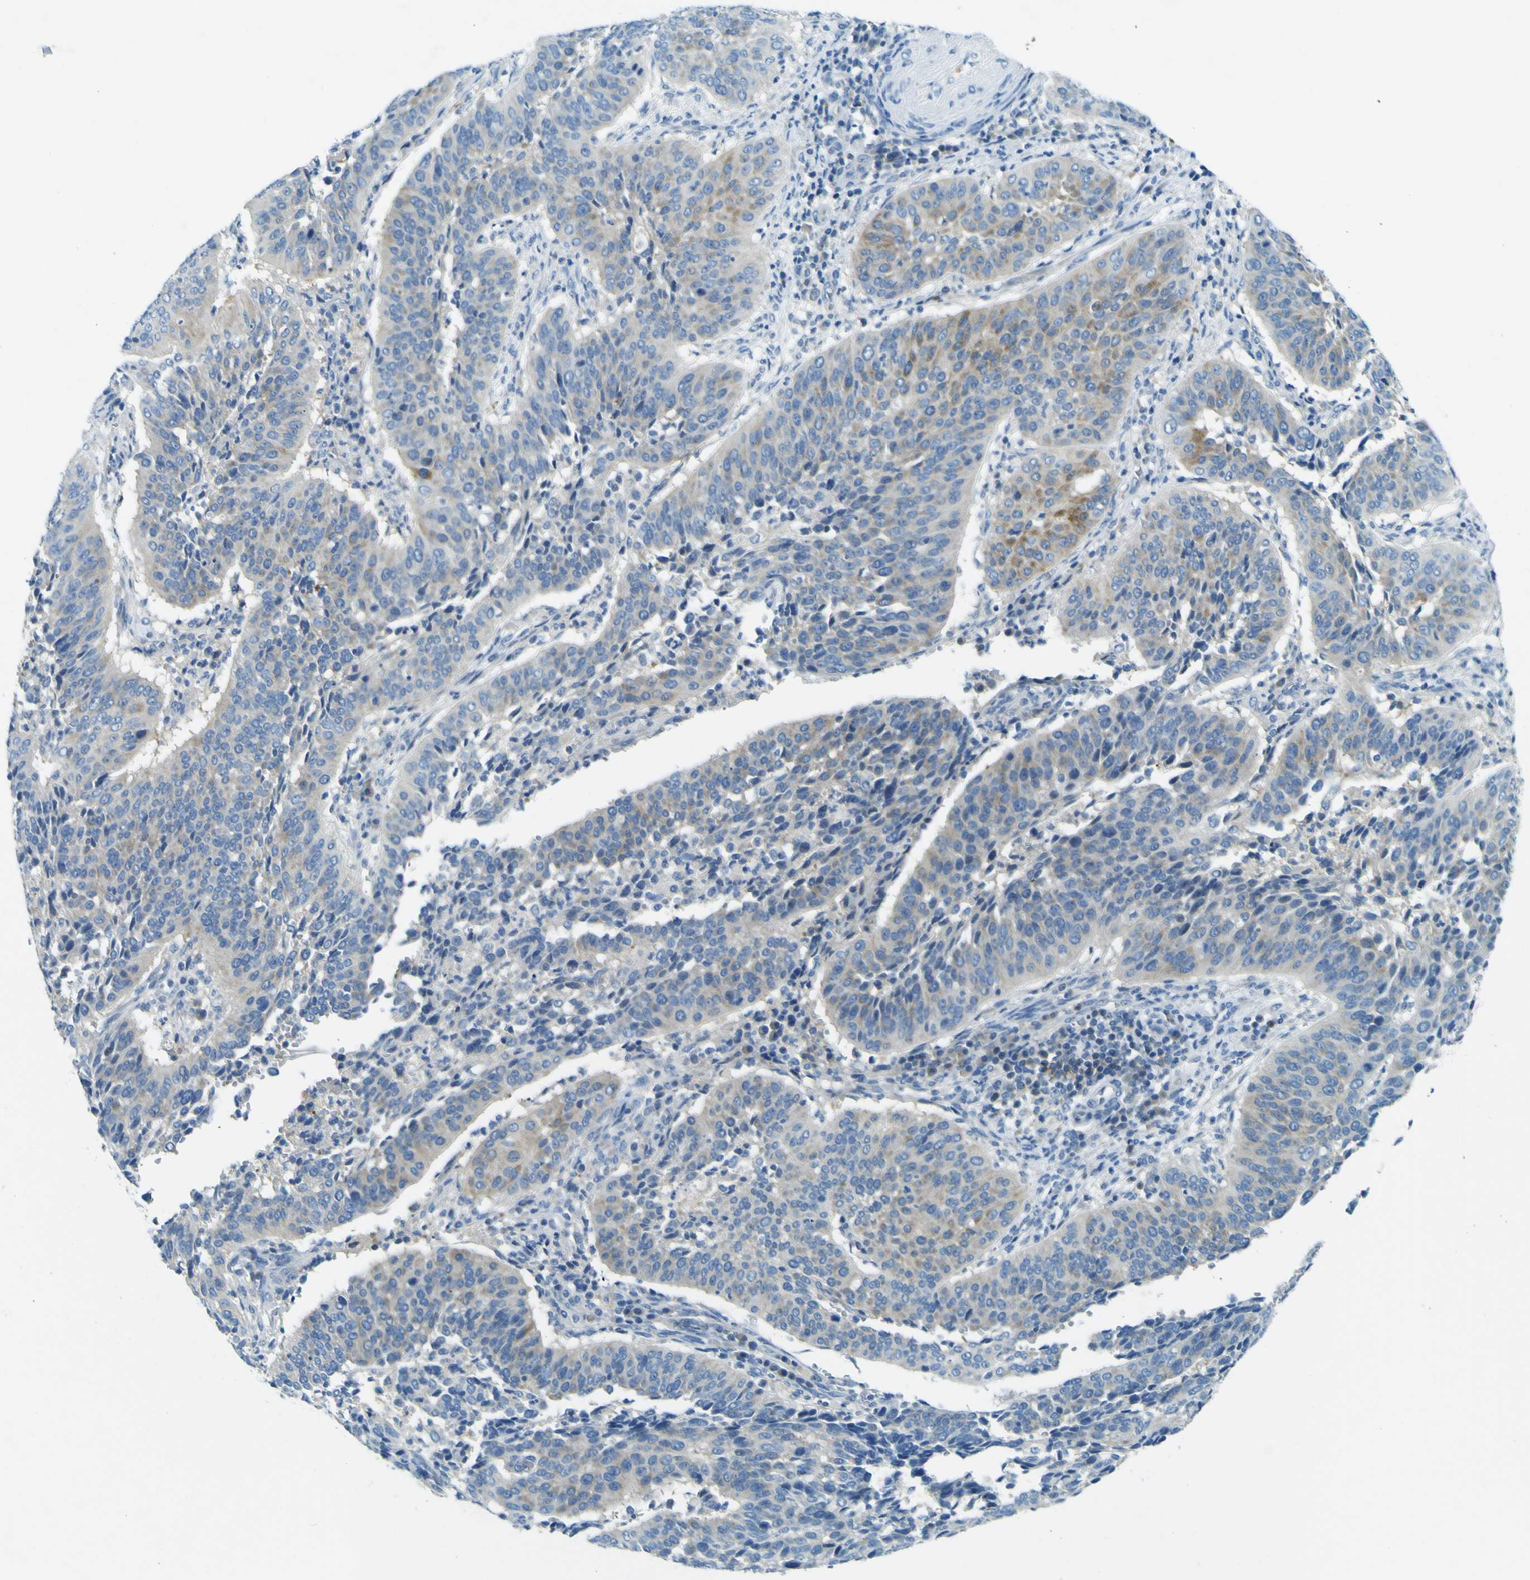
{"staining": {"intensity": "moderate", "quantity": "<25%", "location": "cytoplasmic/membranous"}, "tissue": "cervical cancer", "cell_type": "Tumor cells", "image_type": "cancer", "snomed": [{"axis": "morphology", "description": "Normal tissue, NOS"}, {"axis": "morphology", "description": "Squamous cell carcinoma, NOS"}, {"axis": "topography", "description": "Cervix"}], "caption": "IHC photomicrograph of neoplastic tissue: human cervical squamous cell carcinoma stained using immunohistochemistry exhibits low levels of moderate protein expression localized specifically in the cytoplasmic/membranous of tumor cells, appearing as a cytoplasmic/membranous brown color.", "gene": "SORCS1", "patient": {"sex": "female", "age": 39}}